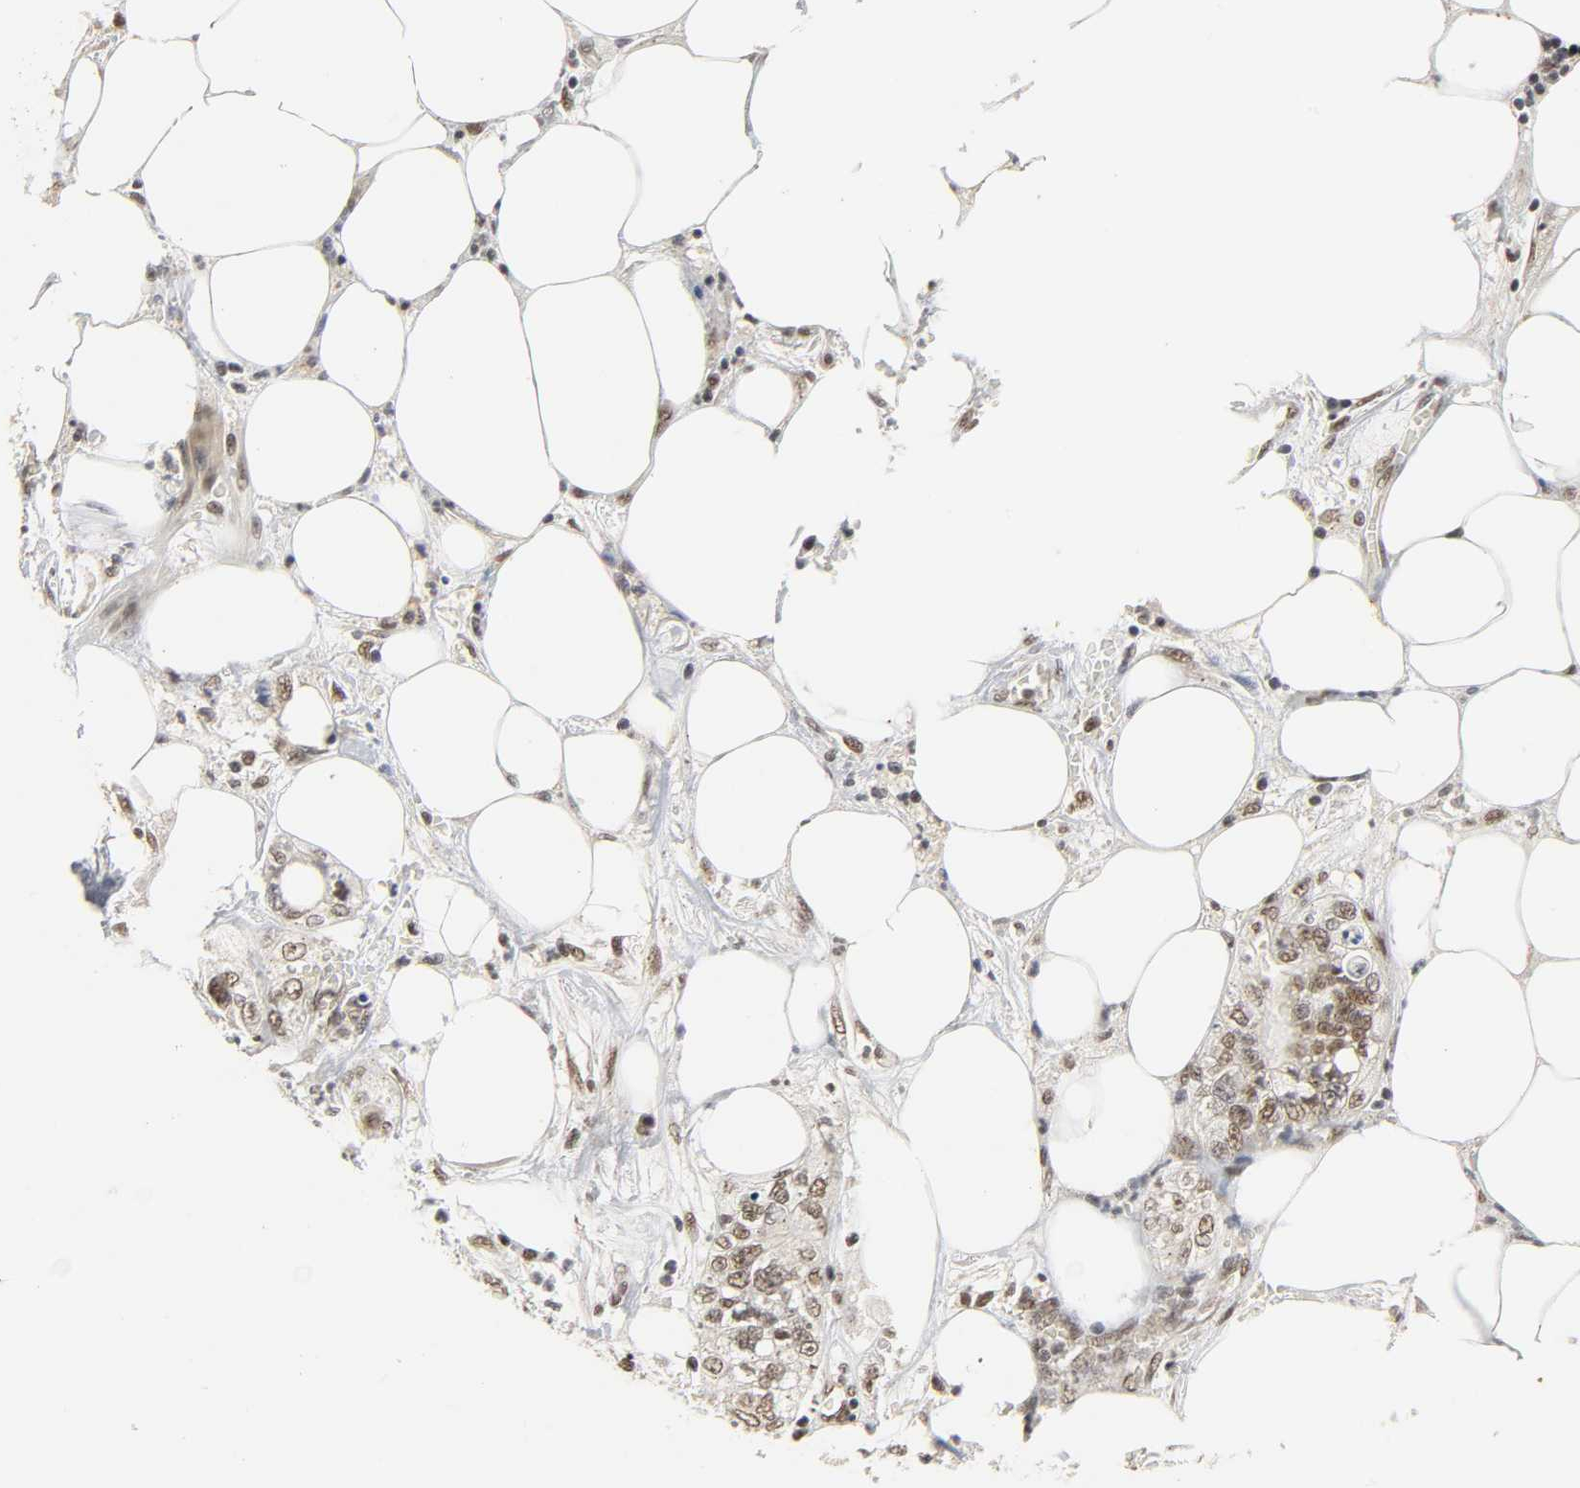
{"staining": {"intensity": "moderate", "quantity": ">75%", "location": "nuclear"}, "tissue": "pancreatic cancer", "cell_type": "Tumor cells", "image_type": "cancer", "snomed": [{"axis": "morphology", "description": "Adenocarcinoma, NOS"}, {"axis": "topography", "description": "Pancreas"}], "caption": "The micrograph displays staining of adenocarcinoma (pancreatic), revealing moderate nuclear protein staining (brown color) within tumor cells.", "gene": "NCOA6", "patient": {"sex": "male", "age": 70}}